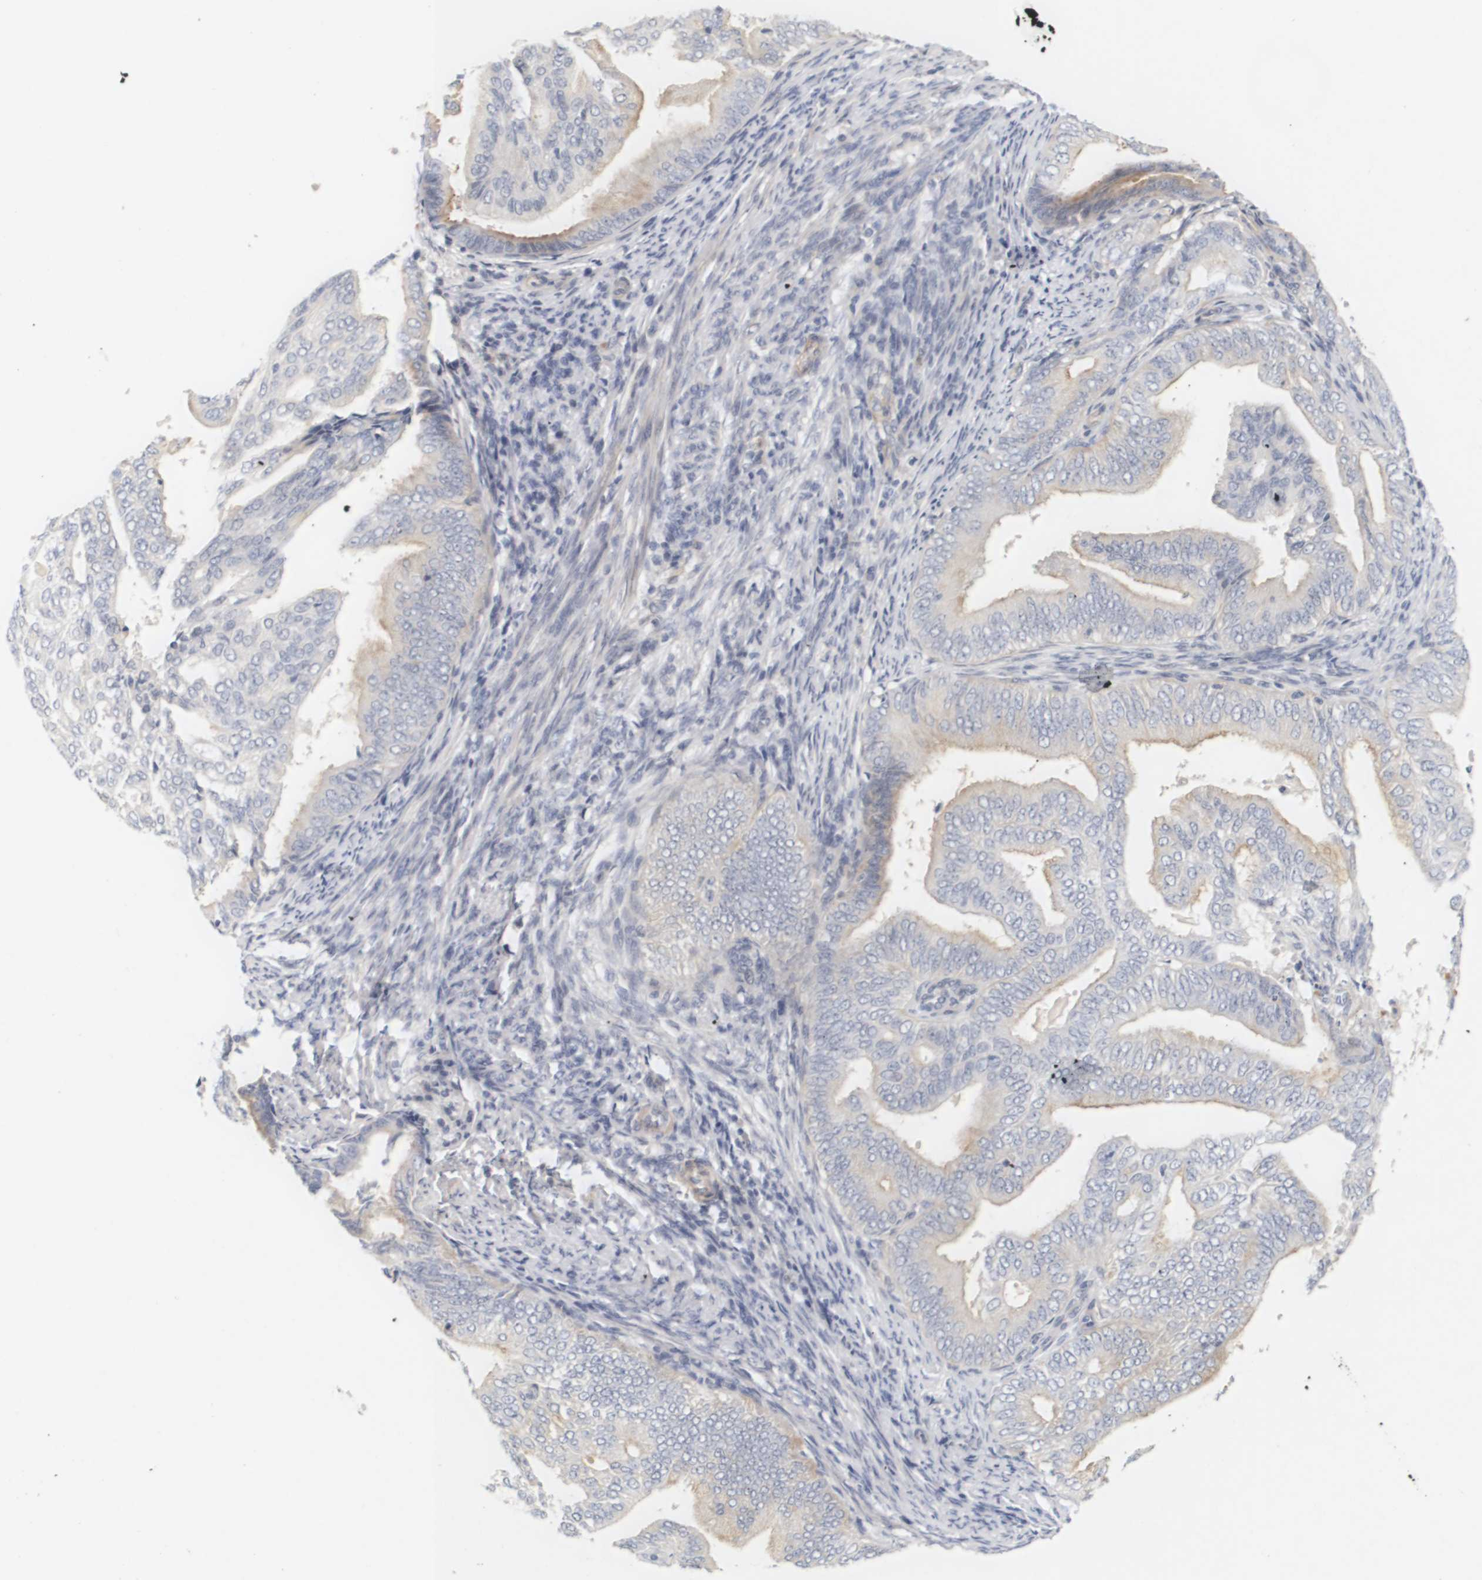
{"staining": {"intensity": "weak", "quantity": "25%-75%", "location": "cytoplasmic/membranous"}, "tissue": "endometrial cancer", "cell_type": "Tumor cells", "image_type": "cancer", "snomed": [{"axis": "morphology", "description": "Adenocarcinoma, NOS"}, {"axis": "topography", "description": "Endometrium"}], "caption": "Adenocarcinoma (endometrial) tissue reveals weak cytoplasmic/membranous expression in about 25%-75% of tumor cells", "gene": "CYB561", "patient": {"sex": "female", "age": 58}}